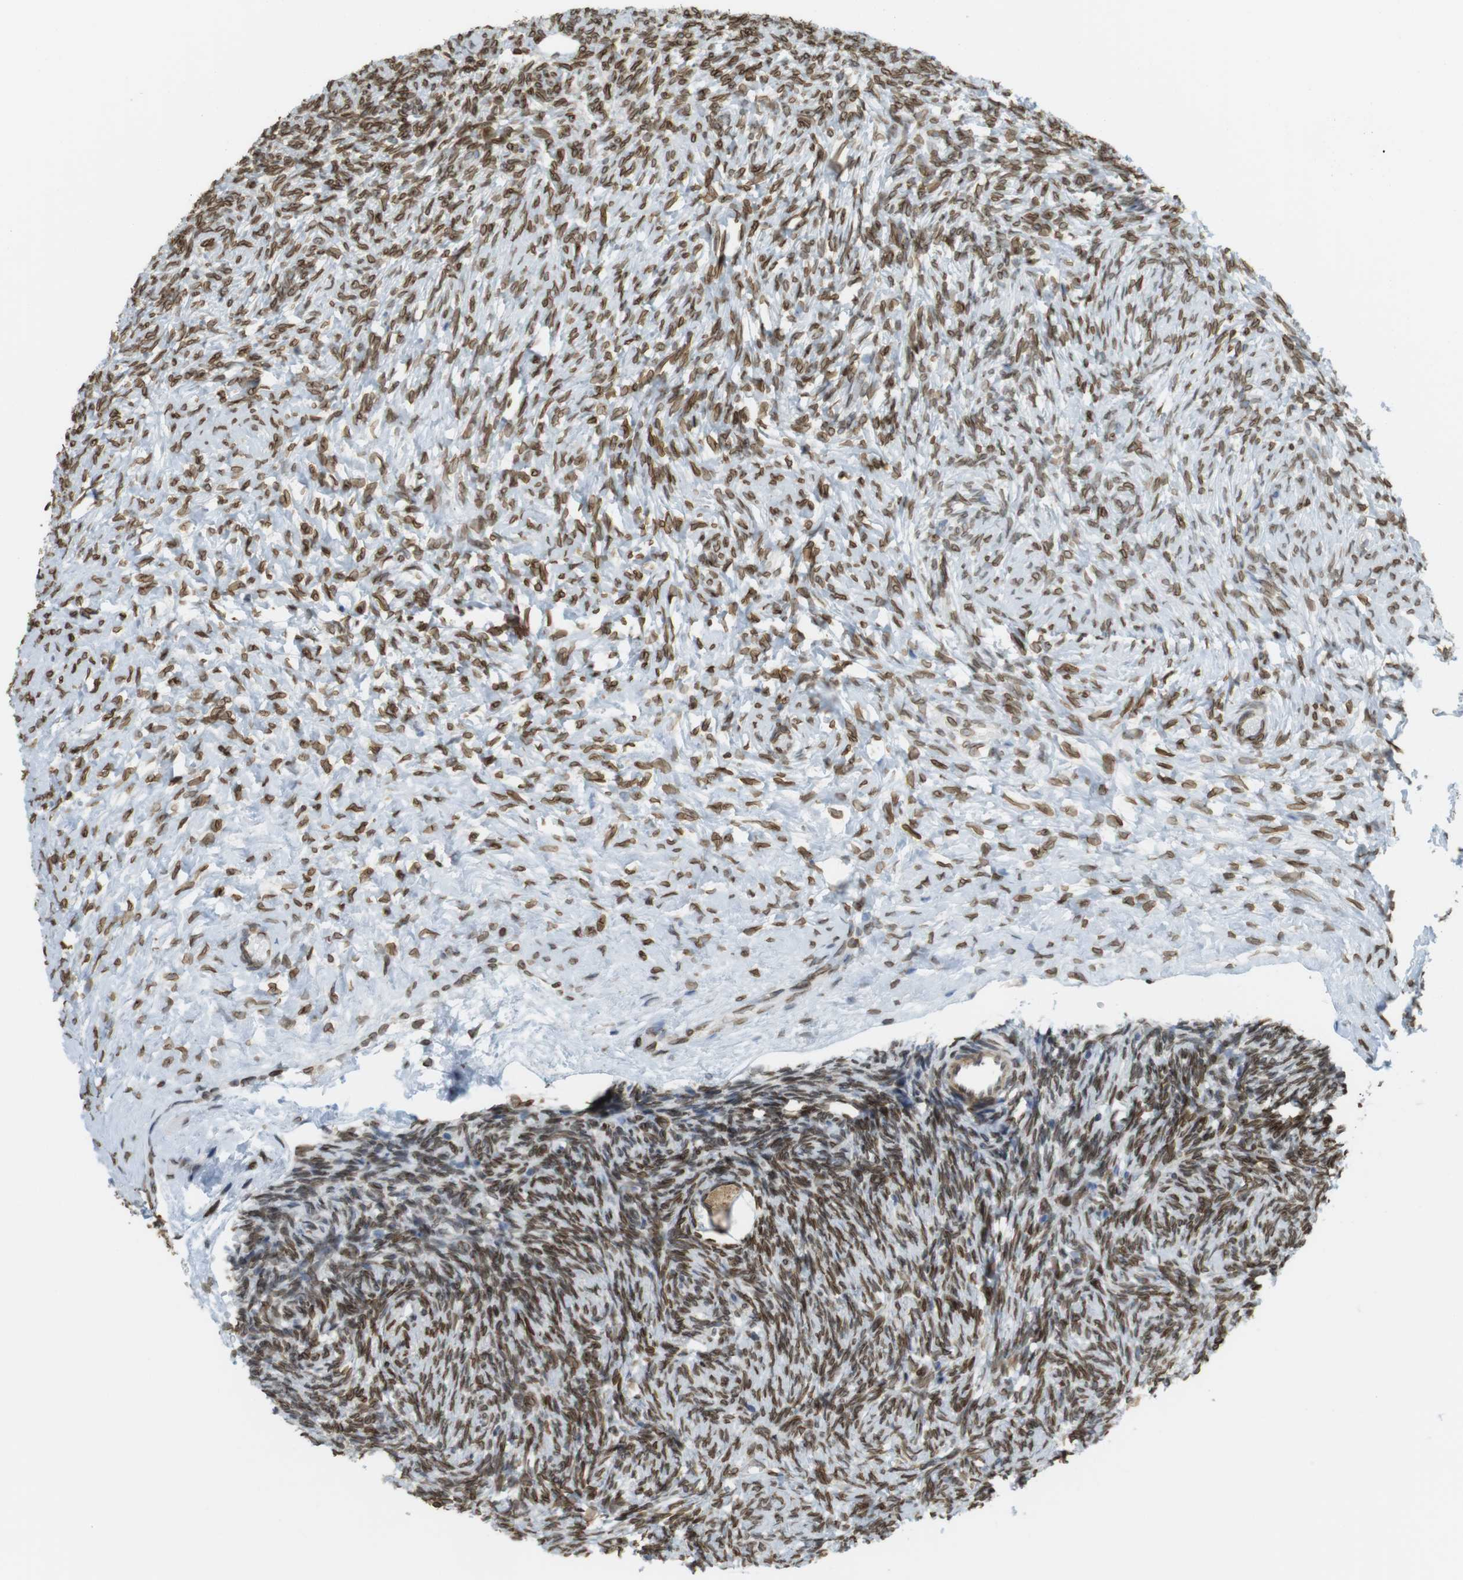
{"staining": {"intensity": "moderate", "quantity": ">75%", "location": "cytoplasmic/membranous,nuclear"}, "tissue": "ovary", "cell_type": "Follicle cells", "image_type": "normal", "snomed": [{"axis": "morphology", "description": "Normal tissue, NOS"}, {"axis": "topography", "description": "Ovary"}], "caption": "Moderate cytoplasmic/membranous,nuclear expression for a protein is appreciated in about >75% of follicle cells of normal ovary using immunohistochemistry.", "gene": "ARL6IP6", "patient": {"sex": "female", "age": 35}}